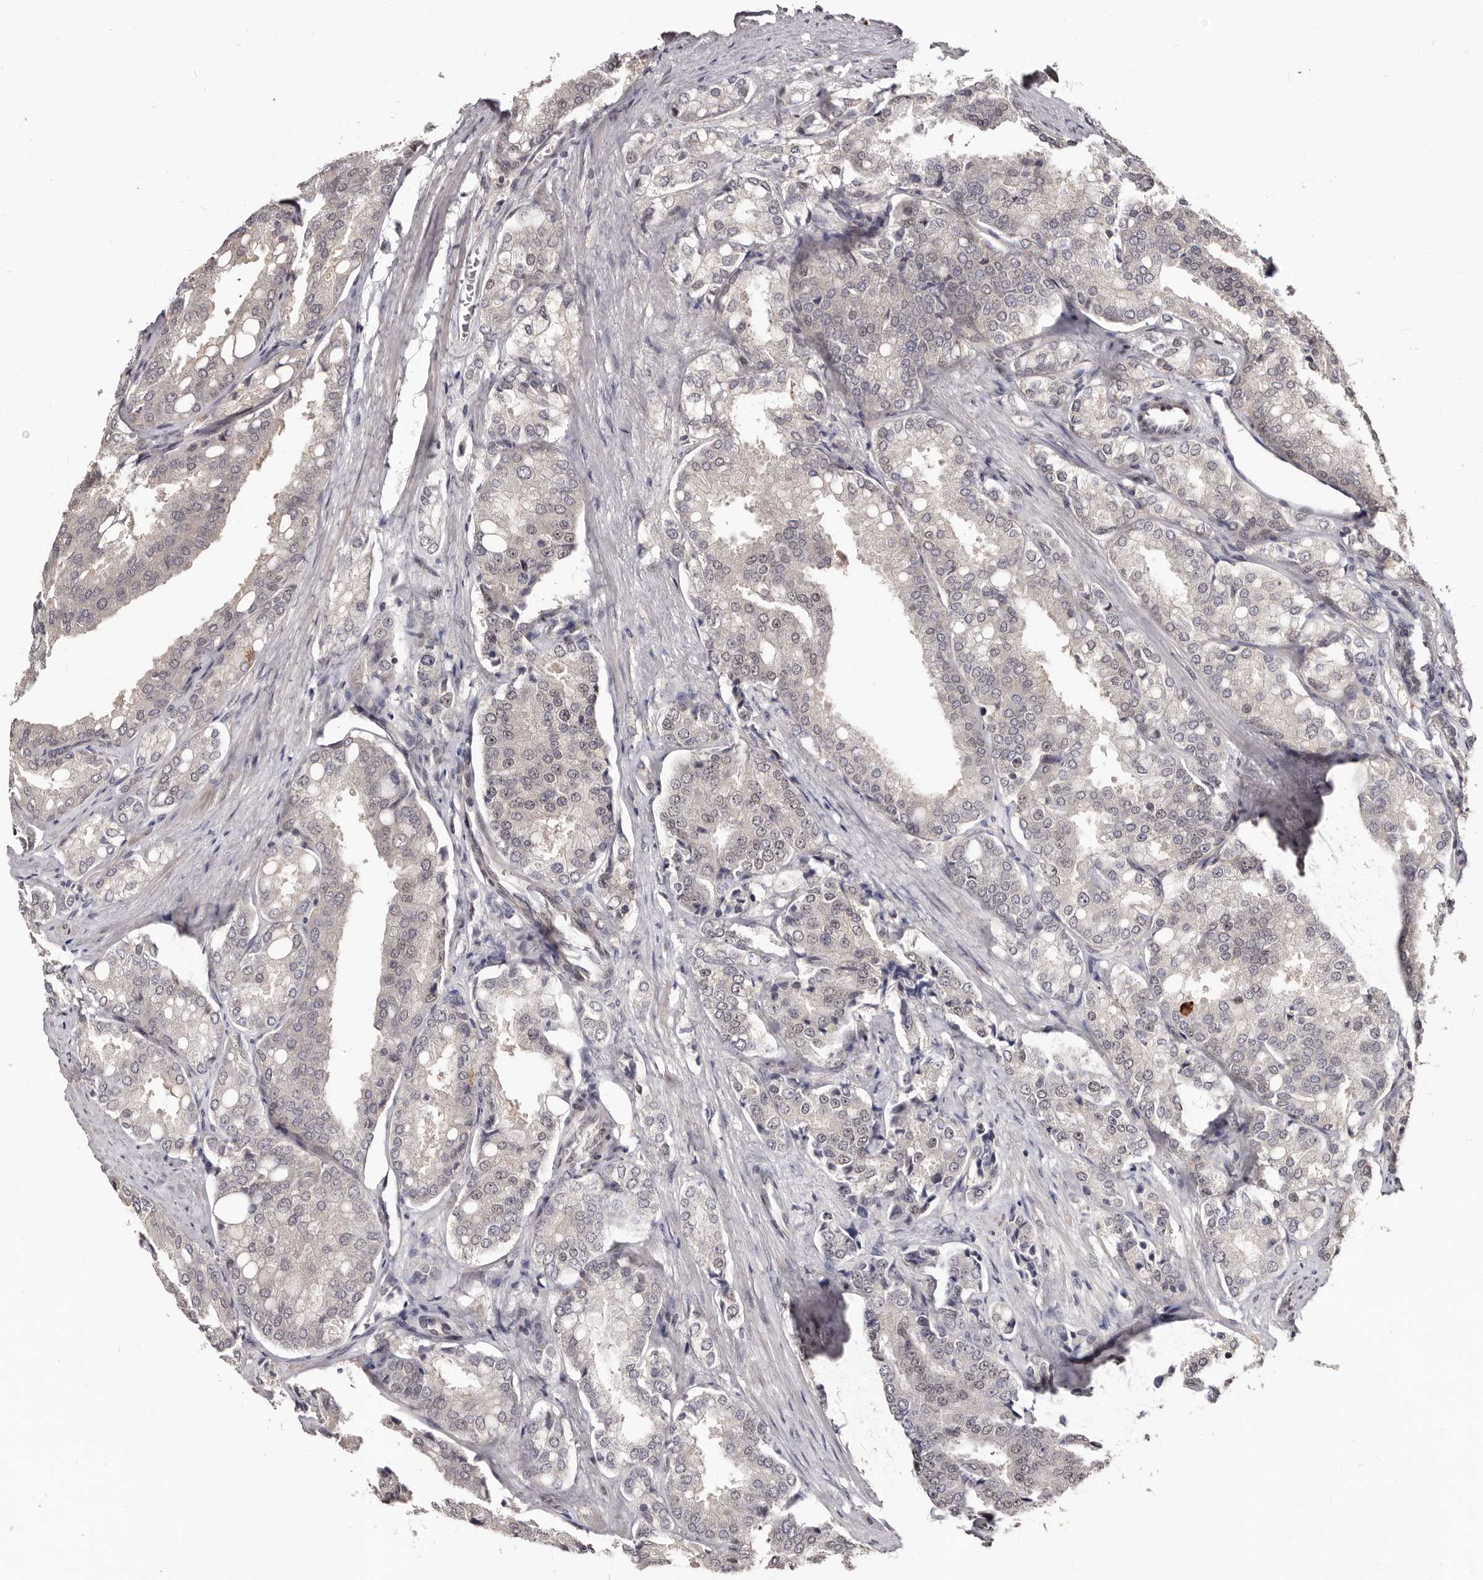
{"staining": {"intensity": "negative", "quantity": "none", "location": "none"}, "tissue": "prostate cancer", "cell_type": "Tumor cells", "image_type": "cancer", "snomed": [{"axis": "morphology", "description": "Adenocarcinoma, High grade"}, {"axis": "topography", "description": "Prostate"}], "caption": "DAB (3,3'-diaminobenzidine) immunohistochemical staining of adenocarcinoma (high-grade) (prostate) demonstrates no significant positivity in tumor cells.", "gene": "TBC1D22B", "patient": {"sex": "male", "age": 50}}